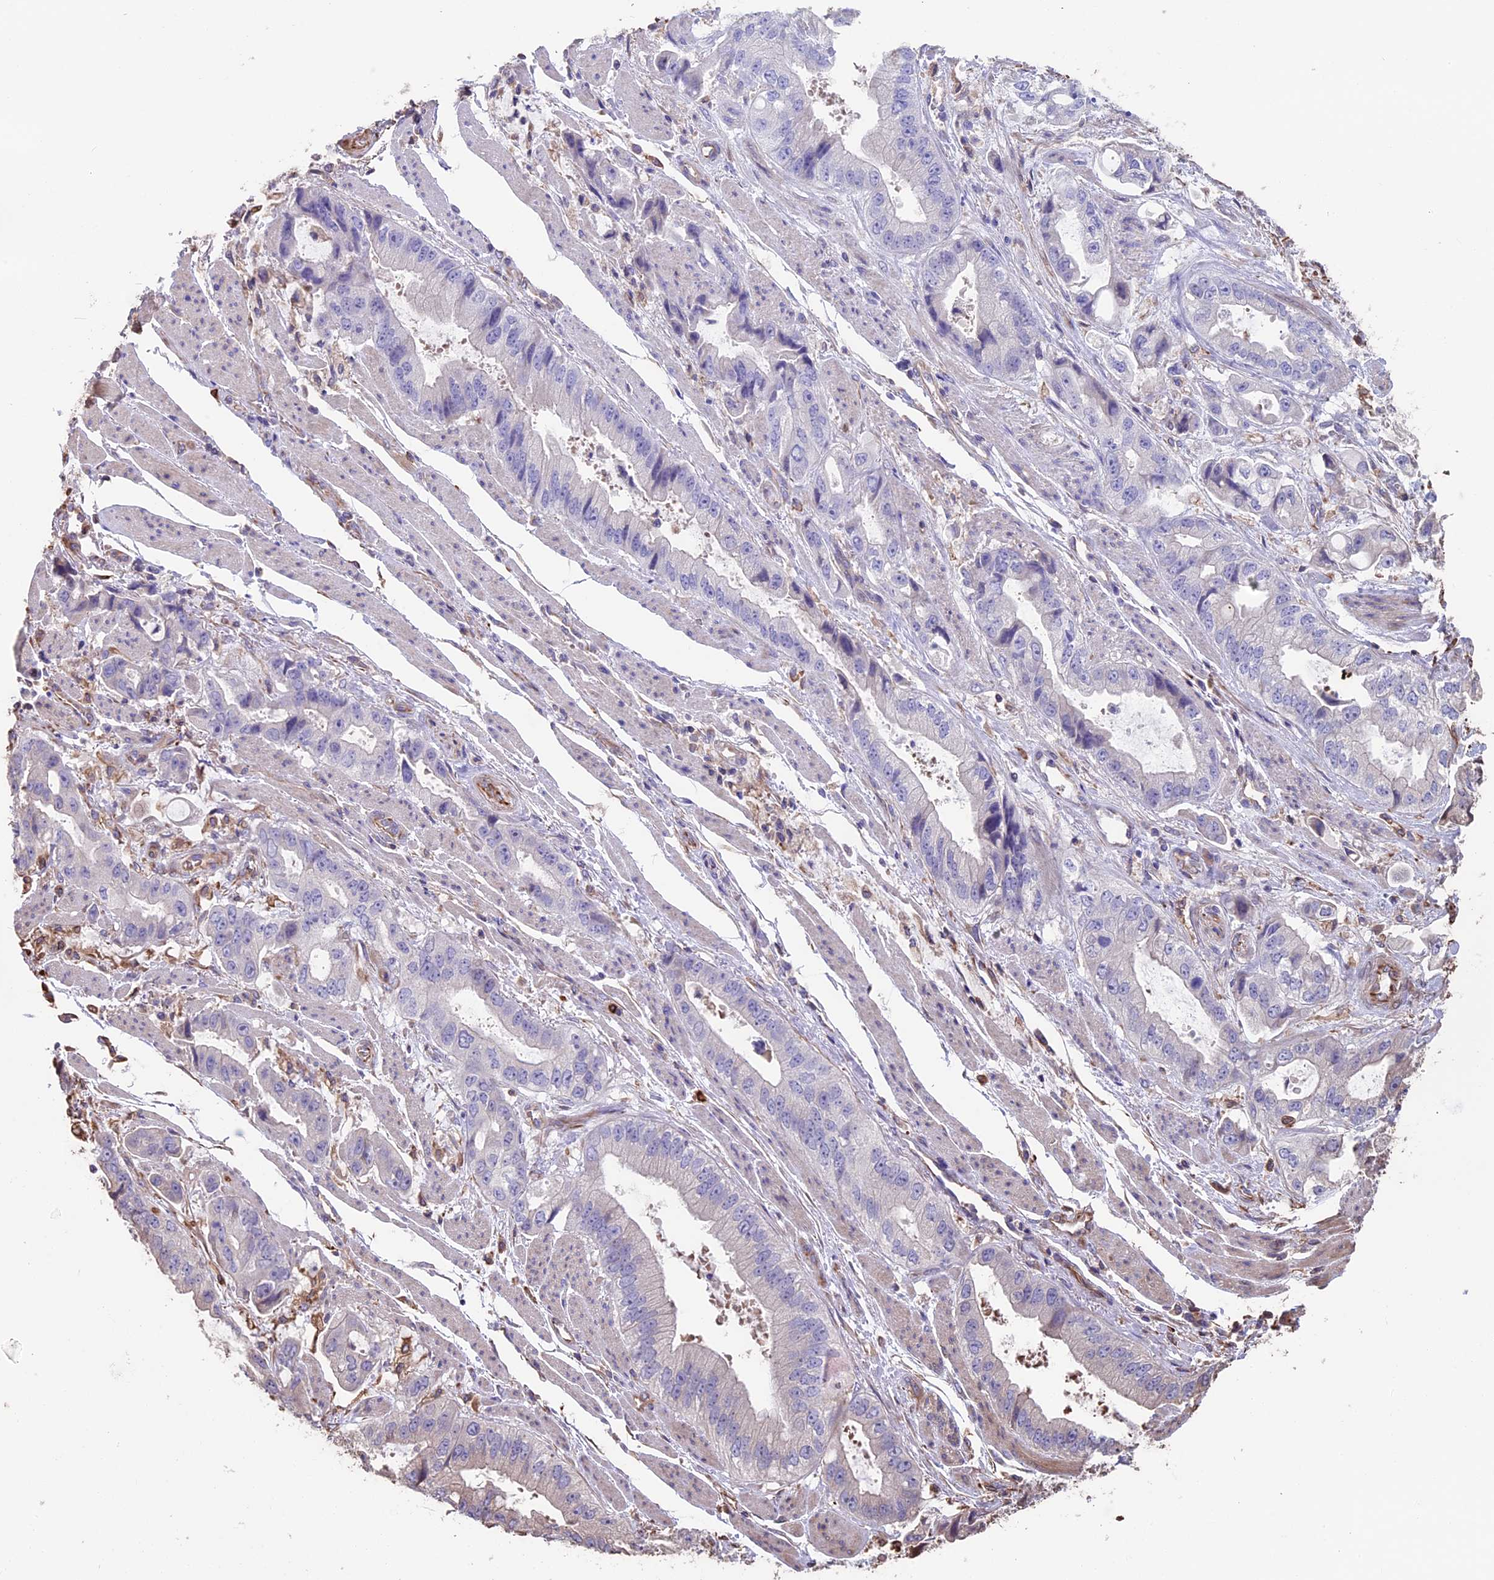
{"staining": {"intensity": "negative", "quantity": "none", "location": "none"}, "tissue": "stomach cancer", "cell_type": "Tumor cells", "image_type": "cancer", "snomed": [{"axis": "morphology", "description": "Adenocarcinoma, NOS"}, {"axis": "topography", "description": "Stomach"}], "caption": "An image of human stomach cancer (adenocarcinoma) is negative for staining in tumor cells.", "gene": "SEH1L", "patient": {"sex": "male", "age": 62}}